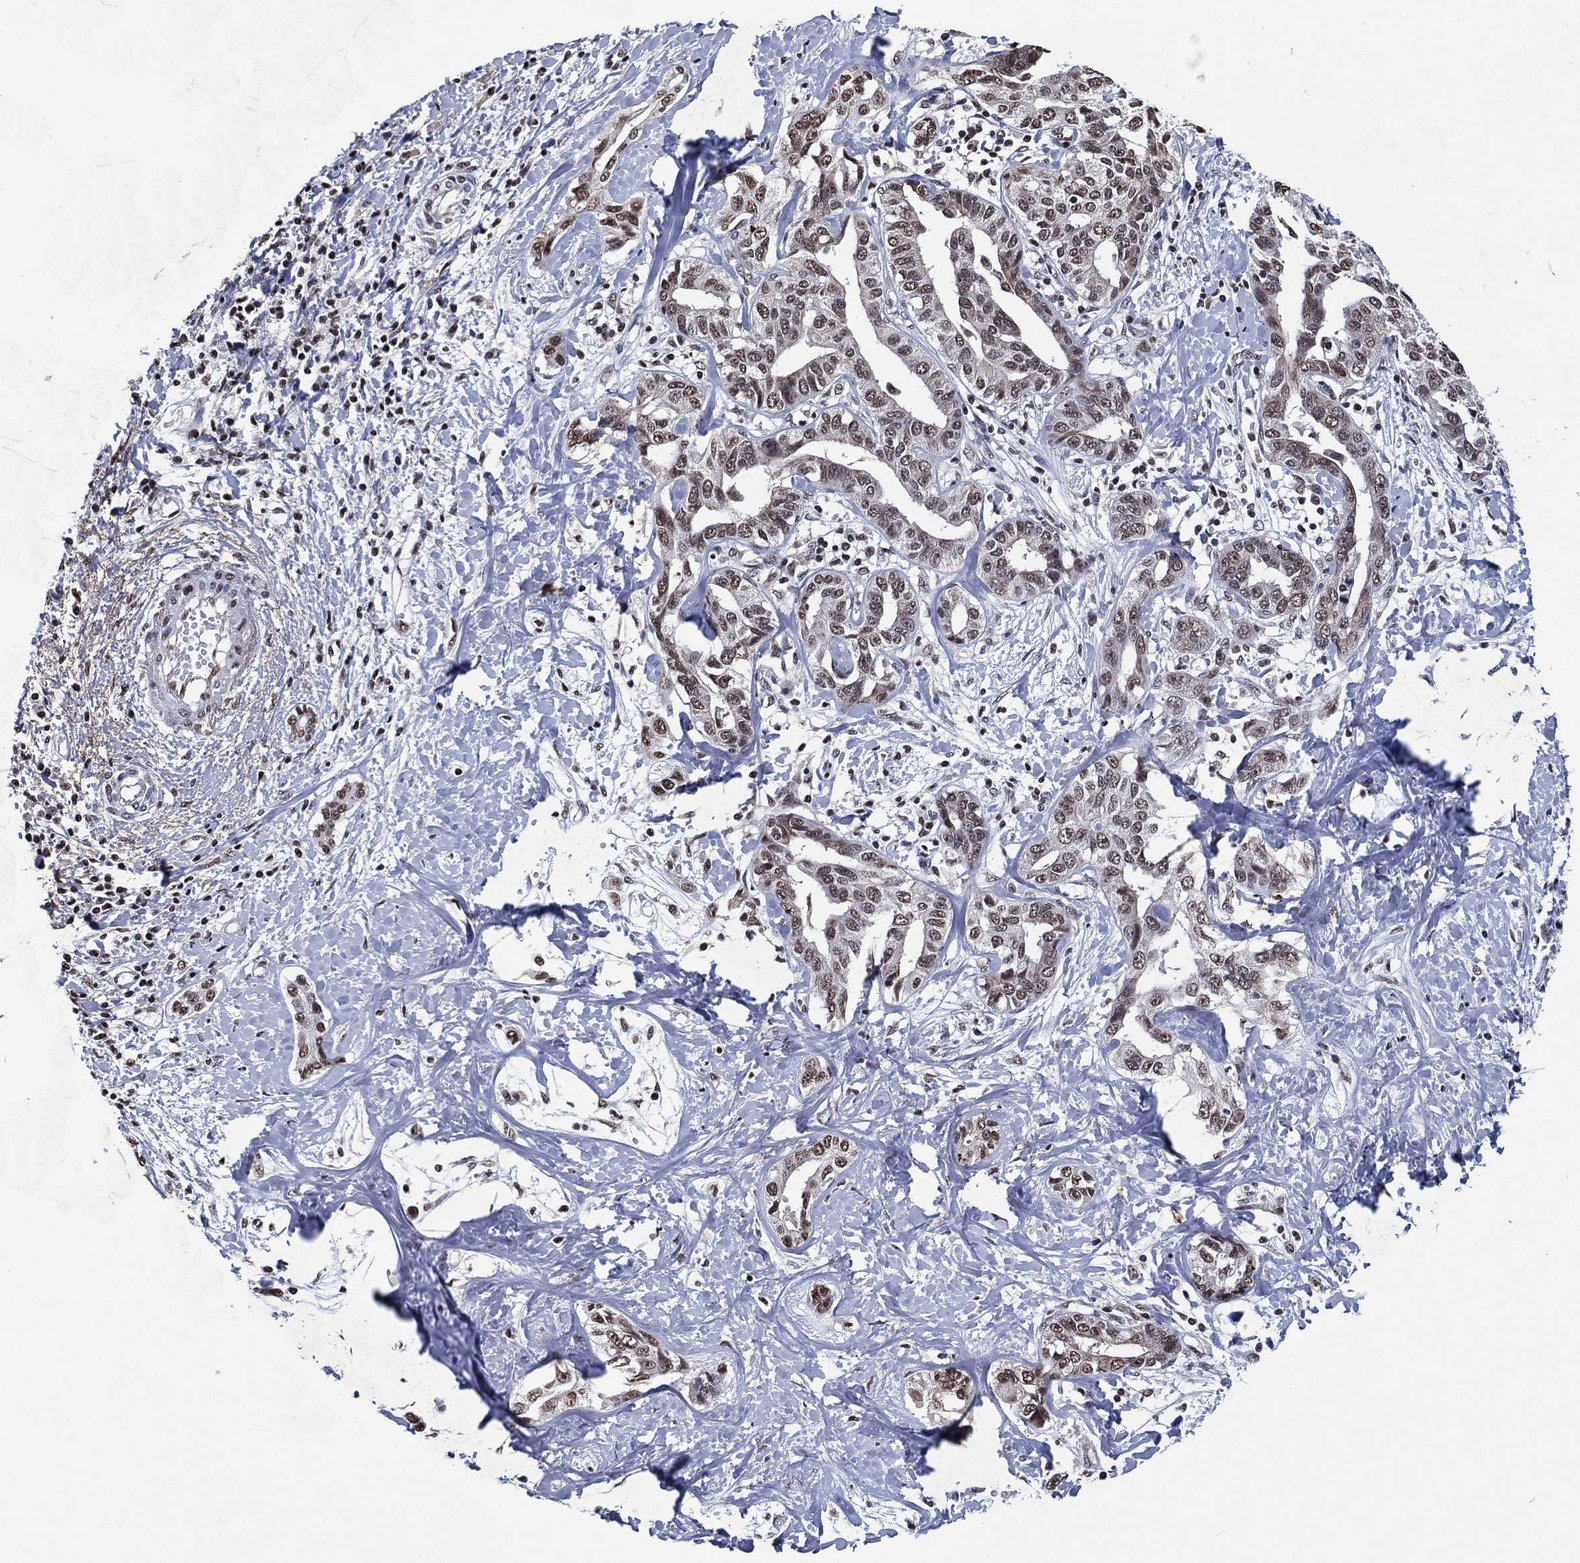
{"staining": {"intensity": "moderate", "quantity": "<25%", "location": "nuclear"}, "tissue": "liver cancer", "cell_type": "Tumor cells", "image_type": "cancer", "snomed": [{"axis": "morphology", "description": "Cholangiocarcinoma"}, {"axis": "topography", "description": "Liver"}], "caption": "This histopathology image exhibits liver cancer stained with immunohistochemistry to label a protein in brown. The nuclear of tumor cells show moderate positivity for the protein. Nuclei are counter-stained blue.", "gene": "ZBTB42", "patient": {"sex": "male", "age": 59}}